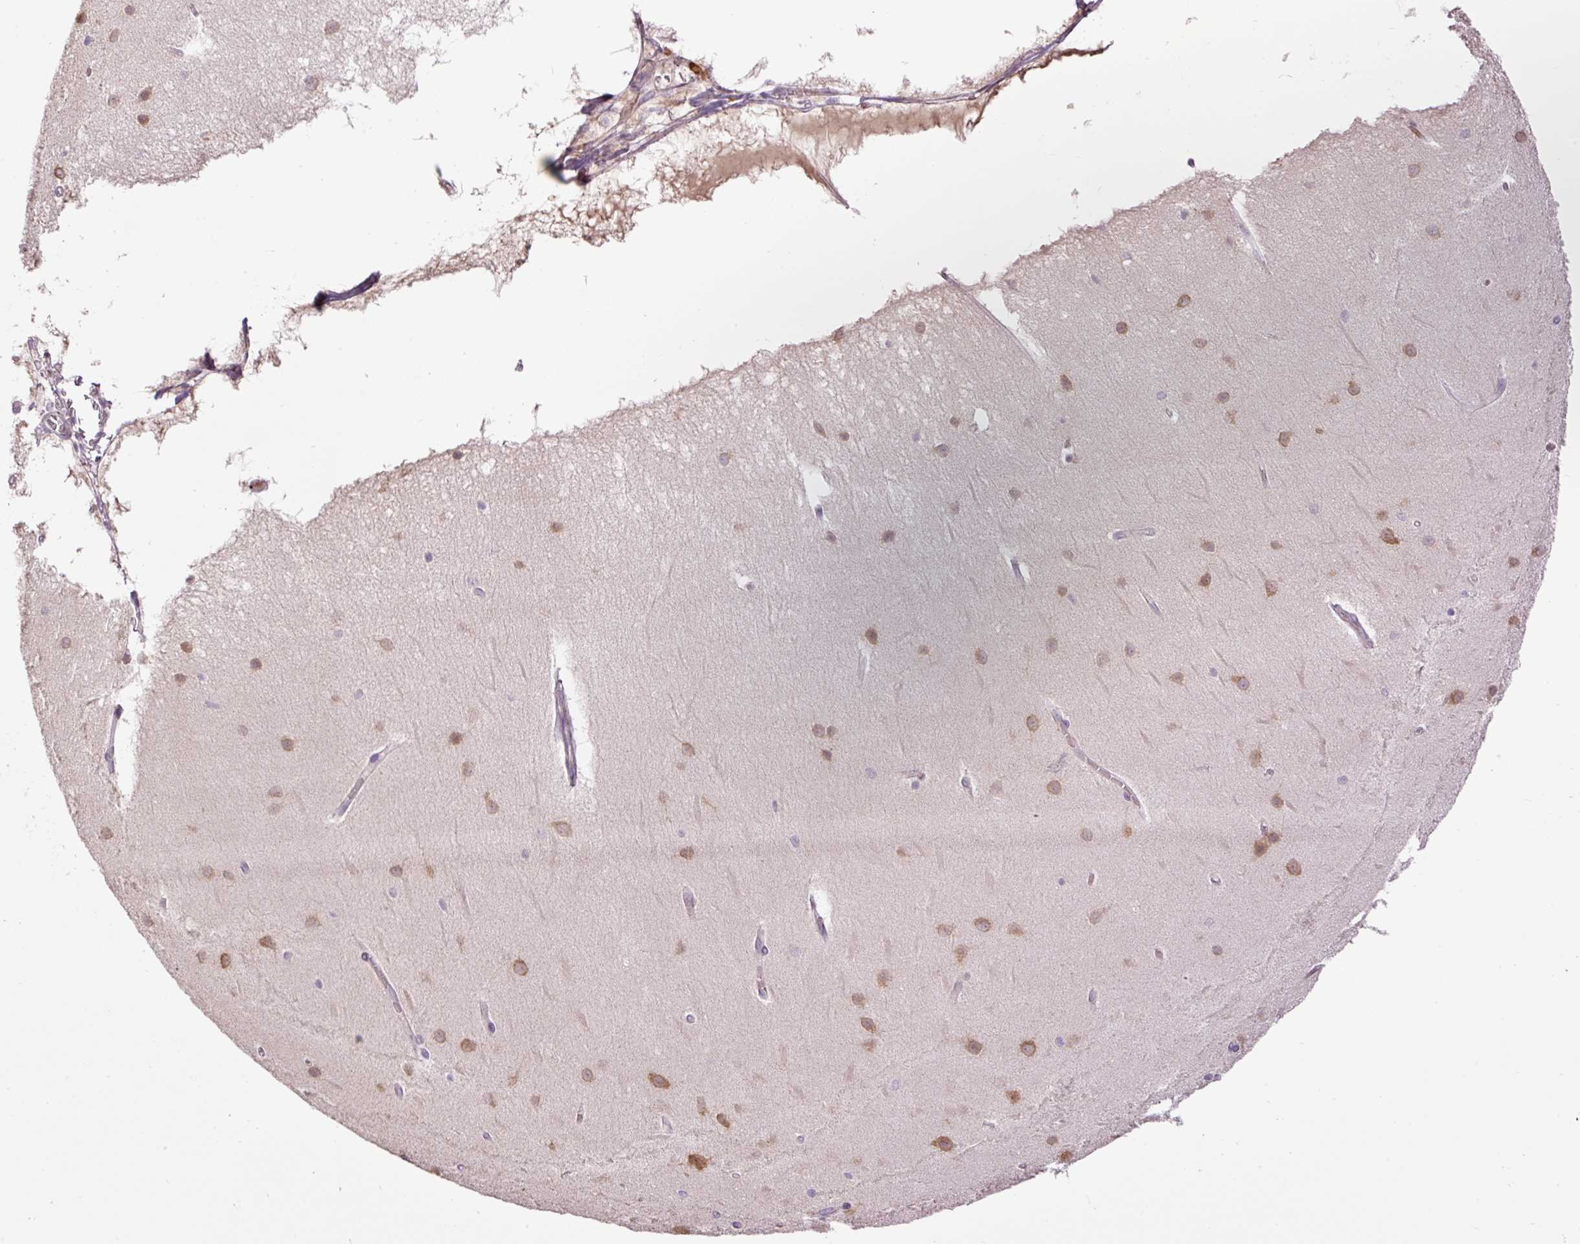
{"staining": {"intensity": "negative", "quantity": "none", "location": "none"}, "tissue": "cerebellum", "cell_type": "Cells in granular layer", "image_type": "normal", "snomed": [{"axis": "morphology", "description": "Normal tissue, NOS"}, {"axis": "topography", "description": "Cerebellum"}], "caption": "The image reveals no staining of cells in granular layer in benign cerebellum.", "gene": "HABP4", "patient": {"sex": "female", "age": 54}}